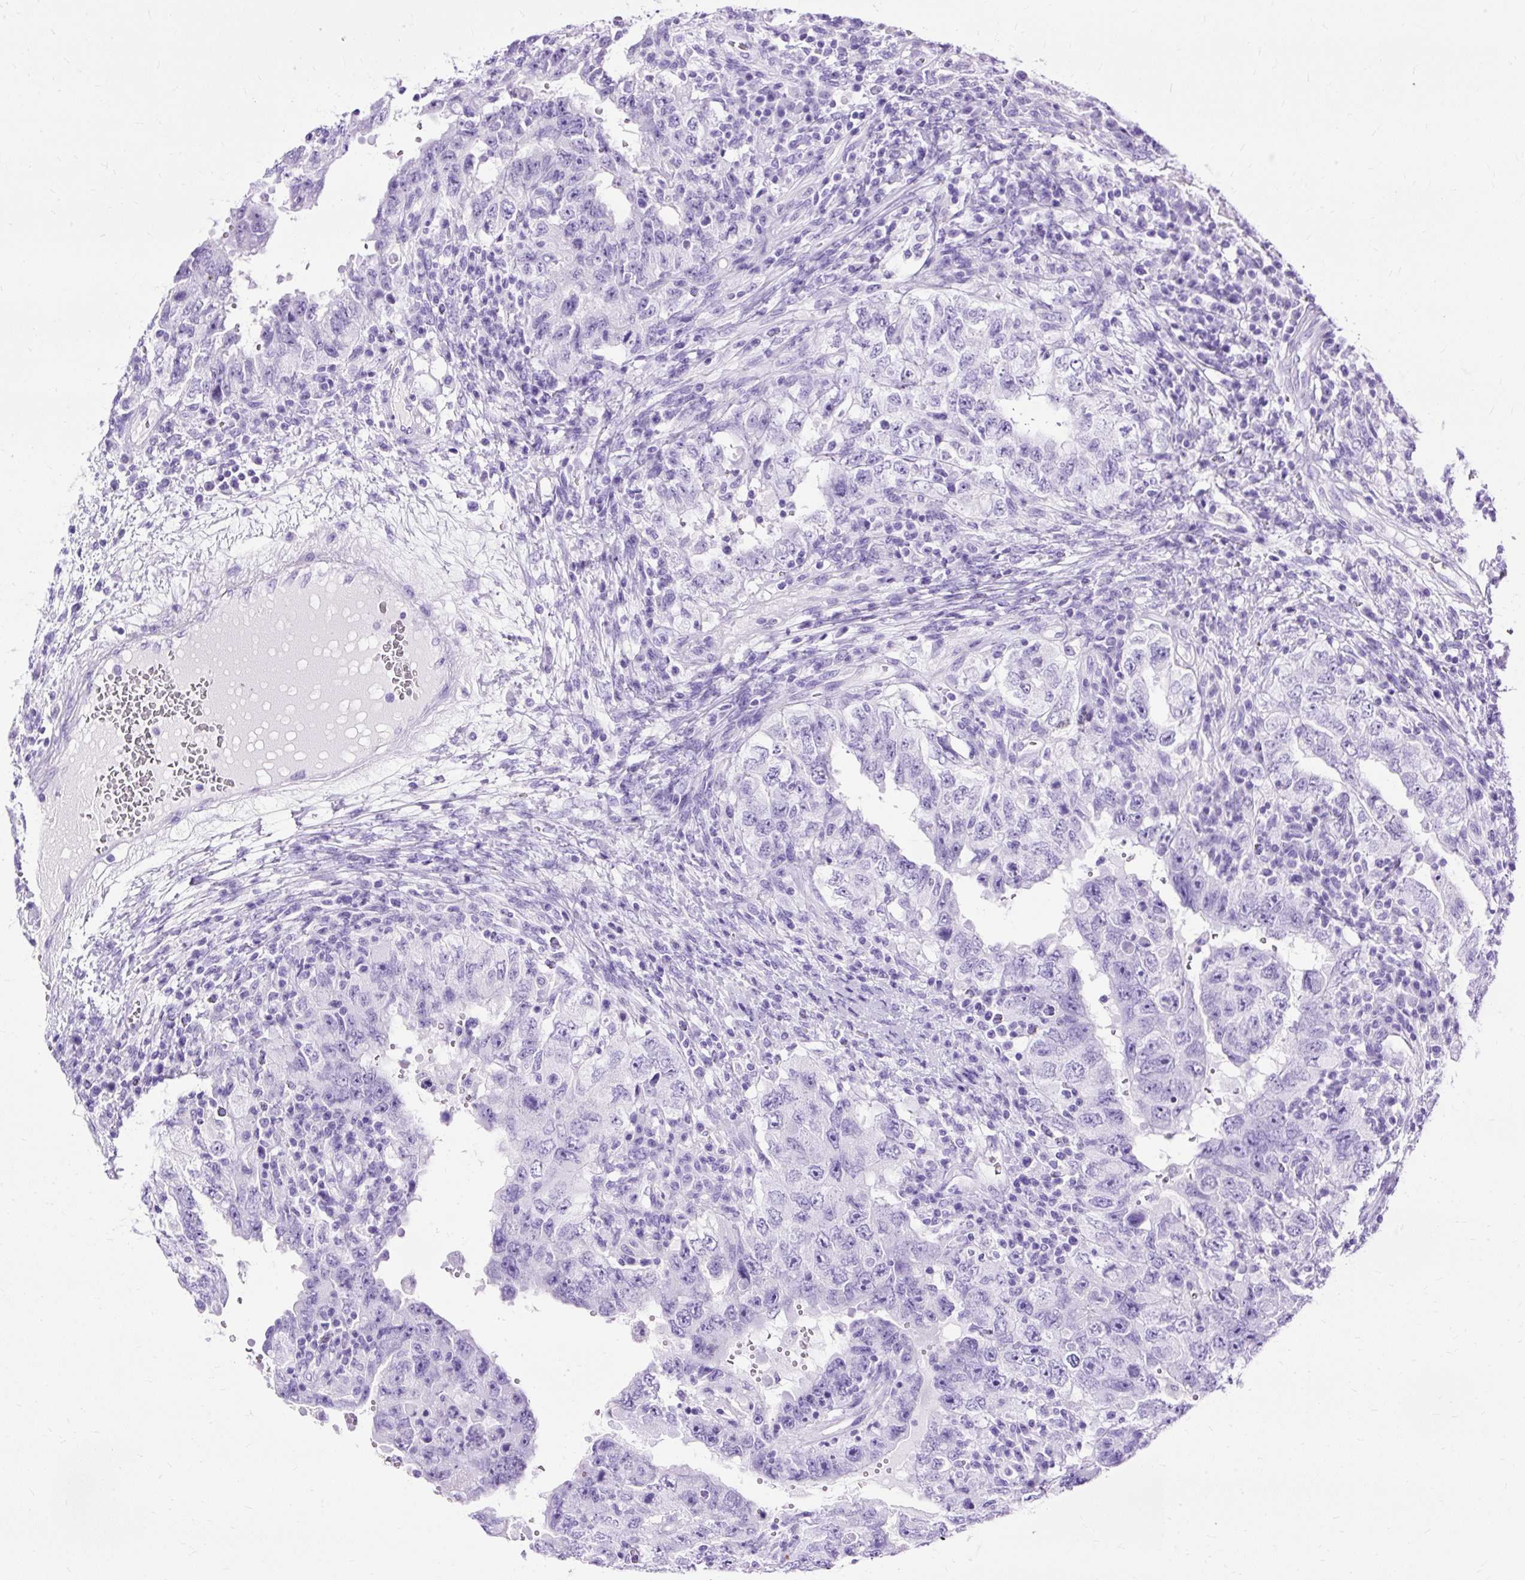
{"staining": {"intensity": "negative", "quantity": "none", "location": "none"}, "tissue": "testis cancer", "cell_type": "Tumor cells", "image_type": "cancer", "snomed": [{"axis": "morphology", "description": "Carcinoma, Embryonal, NOS"}, {"axis": "topography", "description": "Testis"}], "caption": "Tumor cells are negative for protein expression in human testis cancer.", "gene": "SLC8A2", "patient": {"sex": "male", "age": 26}}